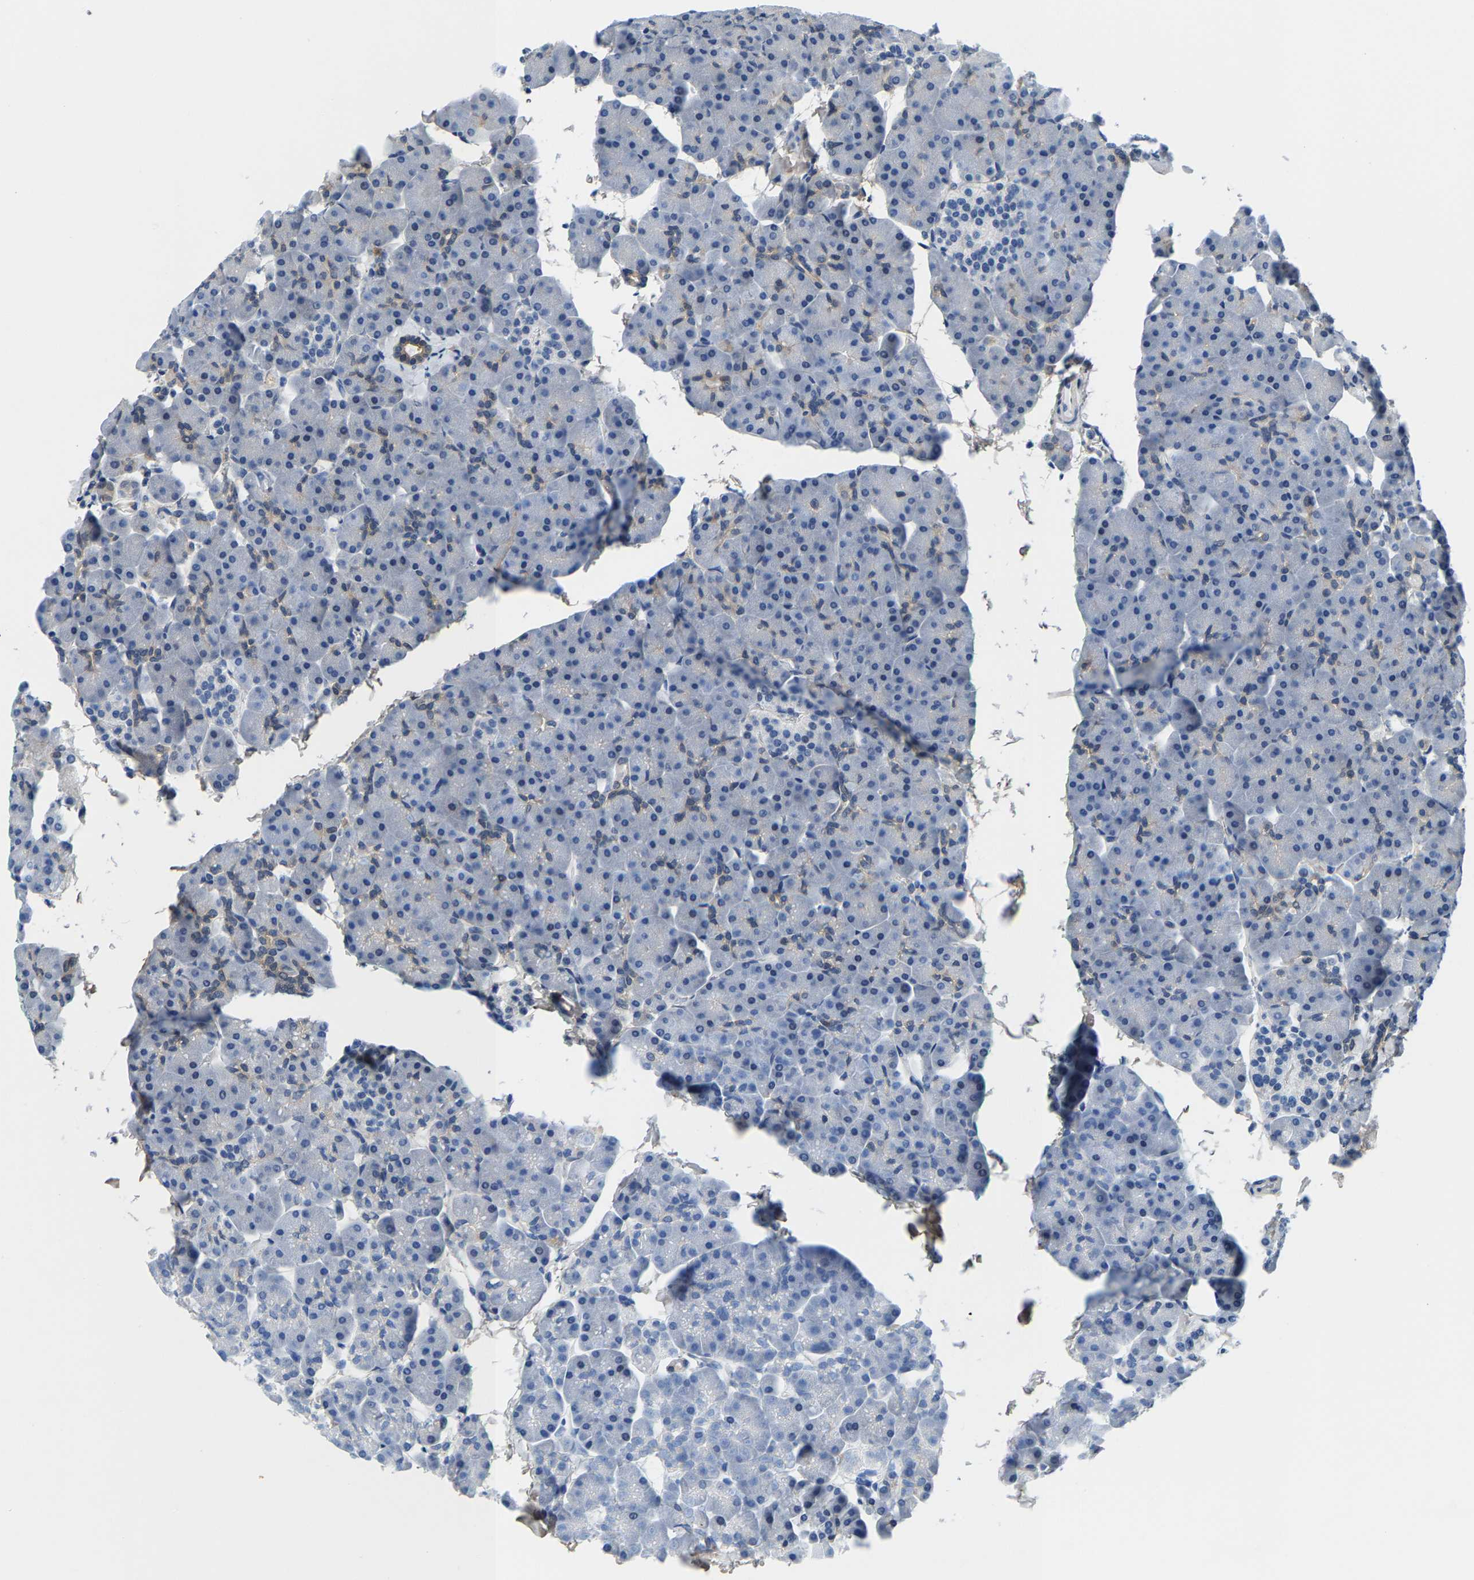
{"staining": {"intensity": "weak", "quantity": "<25%", "location": "cytoplasmic/membranous"}, "tissue": "pancreas", "cell_type": "Exocrine glandular cells", "image_type": "normal", "snomed": [{"axis": "morphology", "description": "Normal tissue, NOS"}, {"axis": "topography", "description": "Pancreas"}], "caption": "Immunohistochemistry photomicrograph of benign pancreas stained for a protein (brown), which exhibits no staining in exocrine glandular cells.", "gene": "SSH3", "patient": {"sex": "male", "age": 35}}